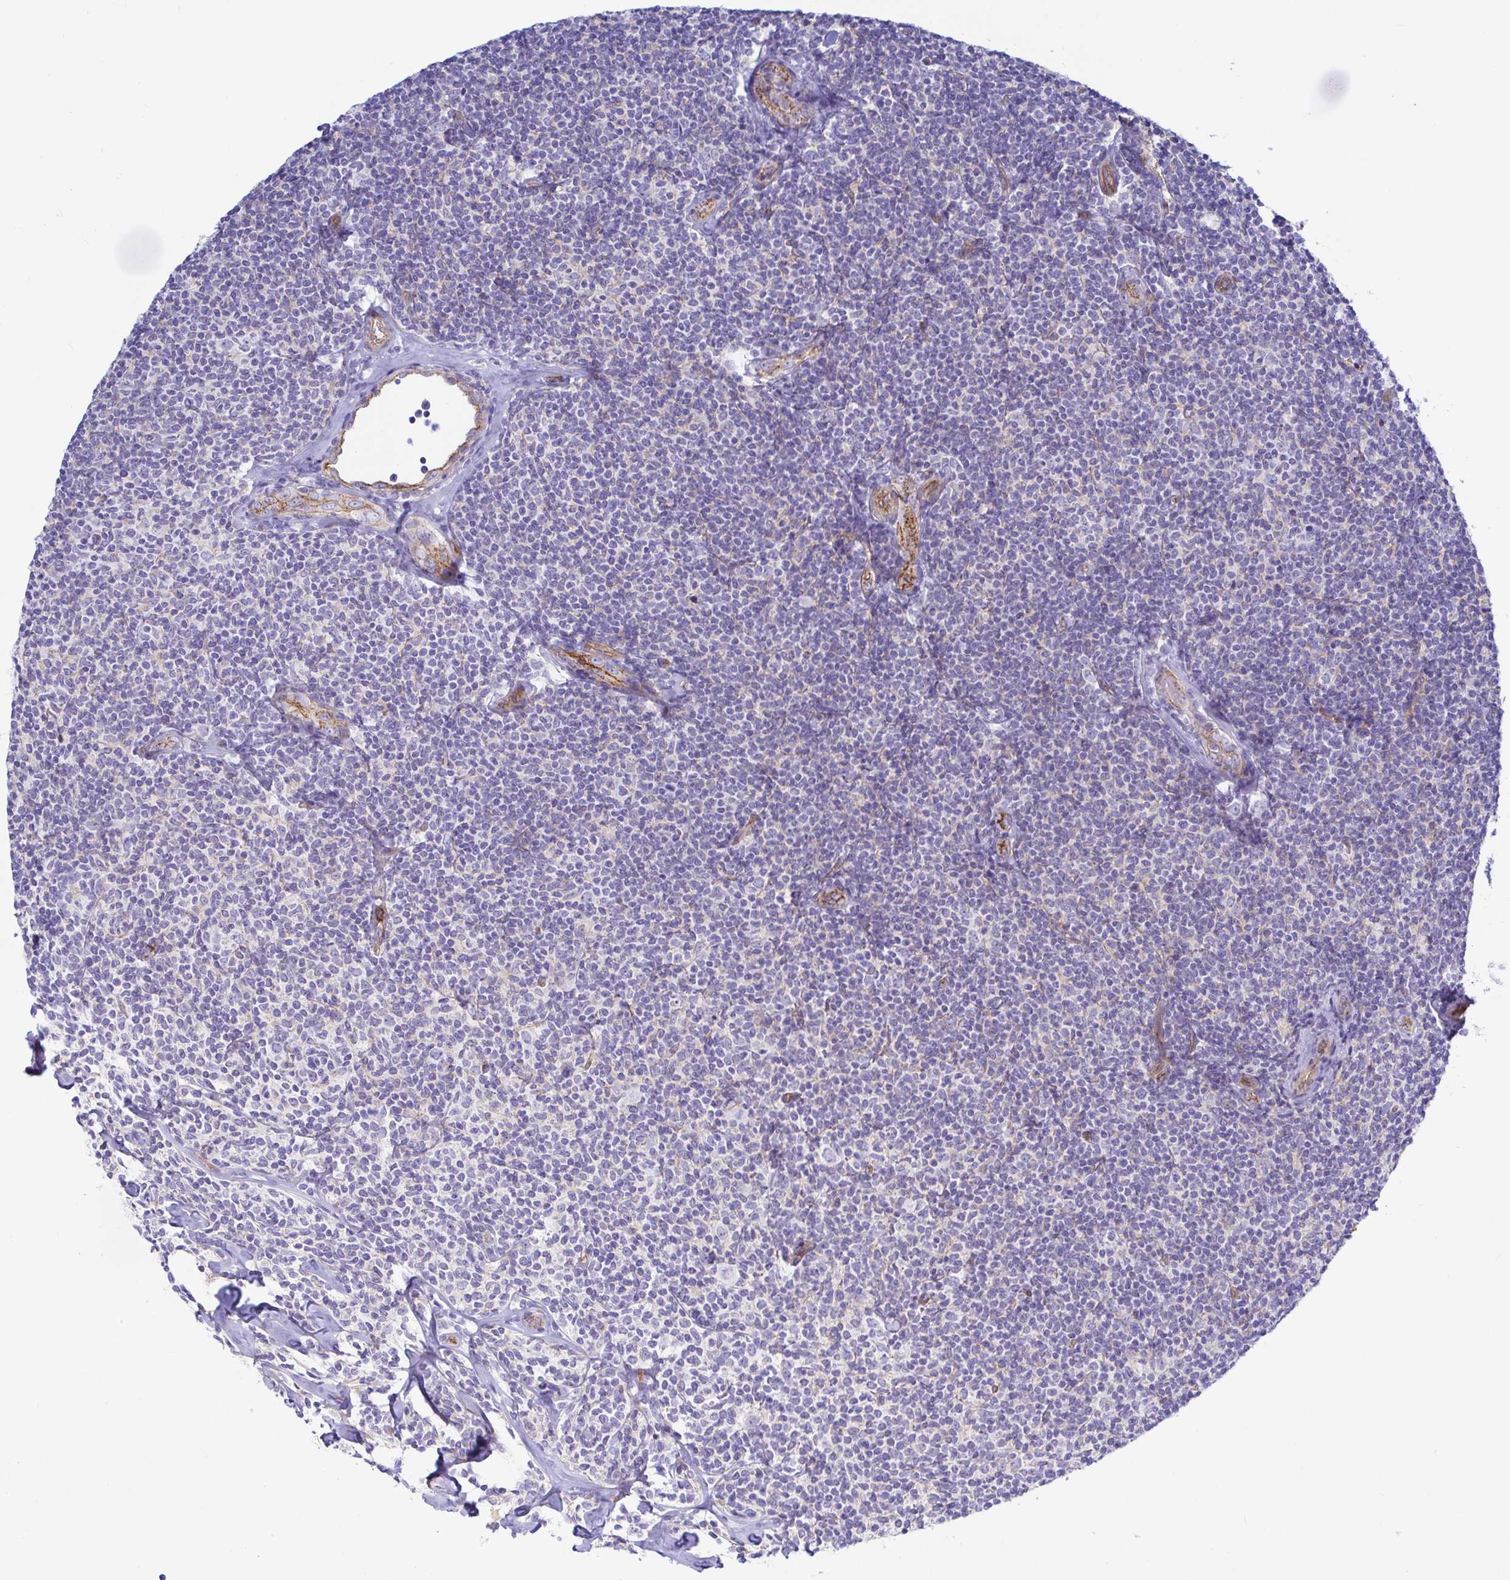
{"staining": {"intensity": "negative", "quantity": "none", "location": "none"}, "tissue": "lymphoma", "cell_type": "Tumor cells", "image_type": "cancer", "snomed": [{"axis": "morphology", "description": "Malignant lymphoma, non-Hodgkin's type, Low grade"}, {"axis": "topography", "description": "Lymph node"}], "caption": "A high-resolution photomicrograph shows IHC staining of lymphoma, which exhibits no significant positivity in tumor cells.", "gene": "ARL4D", "patient": {"sex": "female", "age": 56}}